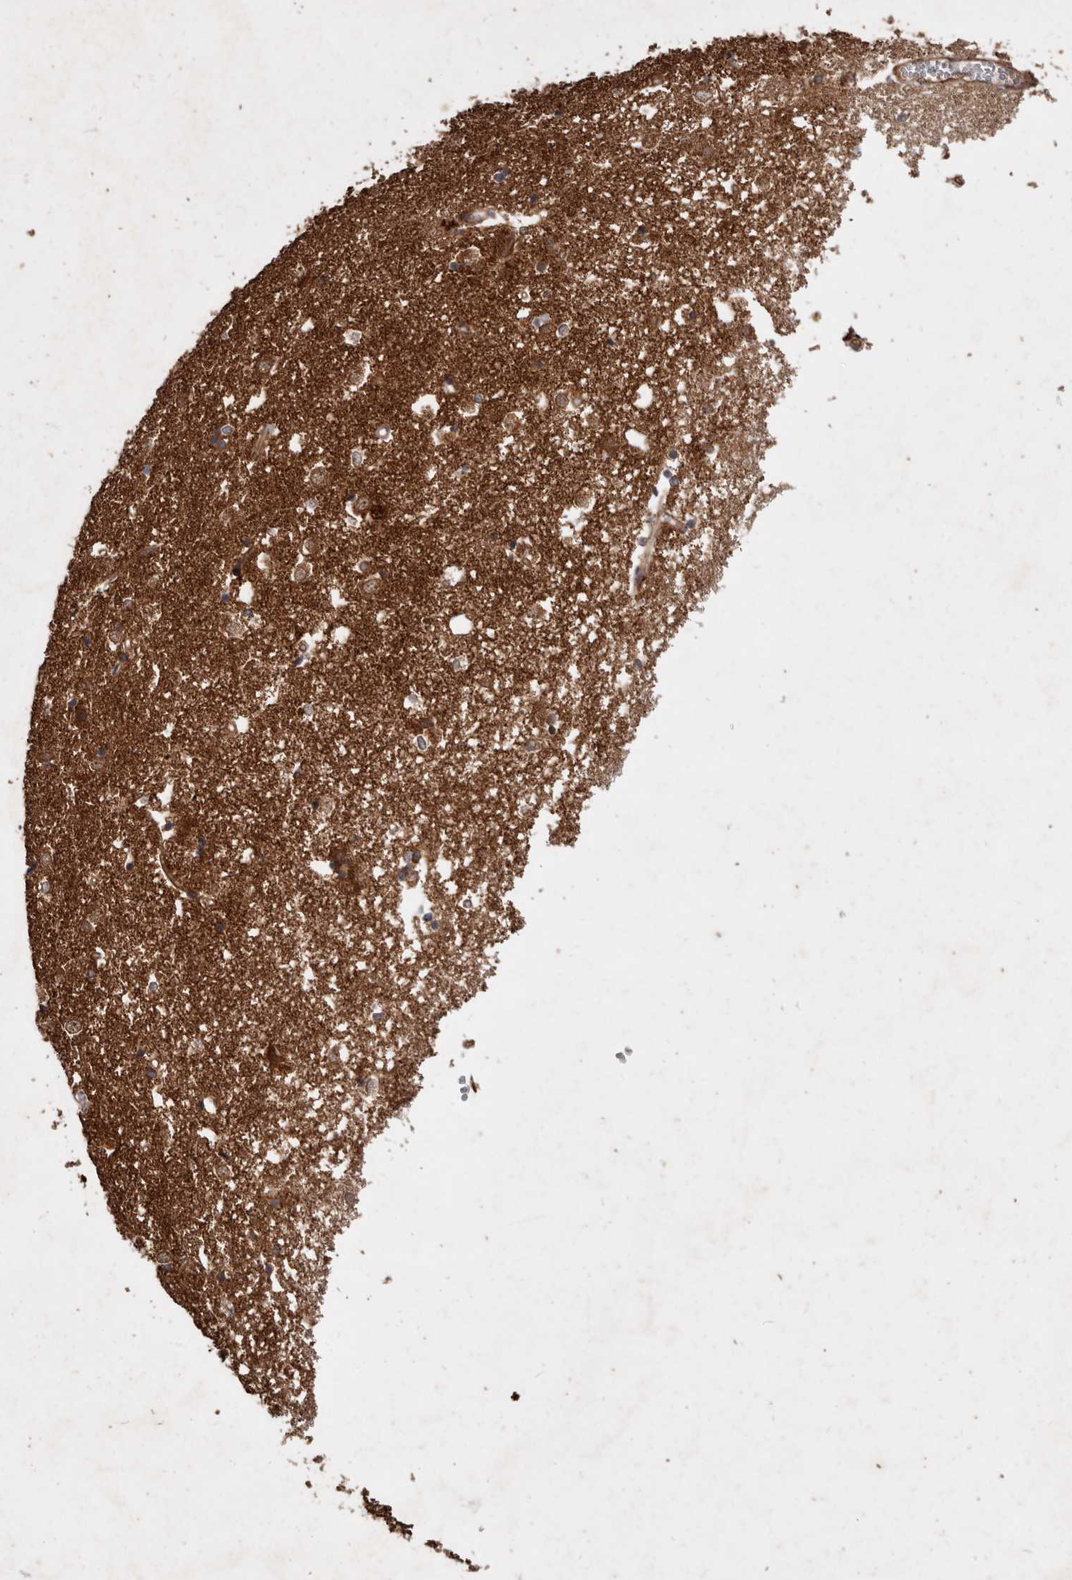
{"staining": {"intensity": "weak", "quantity": "<25%", "location": "cytoplasmic/membranous"}, "tissue": "caudate", "cell_type": "Glial cells", "image_type": "normal", "snomed": [{"axis": "morphology", "description": "Normal tissue, NOS"}, {"axis": "topography", "description": "Lateral ventricle wall"}], "caption": "An immunohistochemistry (IHC) photomicrograph of benign caudate is shown. There is no staining in glial cells of caudate. (Stains: DAB (3,3'-diaminobenzidine) immunohistochemistry with hematoxylin counter stain, Microscopy: brightfield microscopy at high magnification).", "gene": "STK36", "patient": {"sex": "male", "age": 45}}